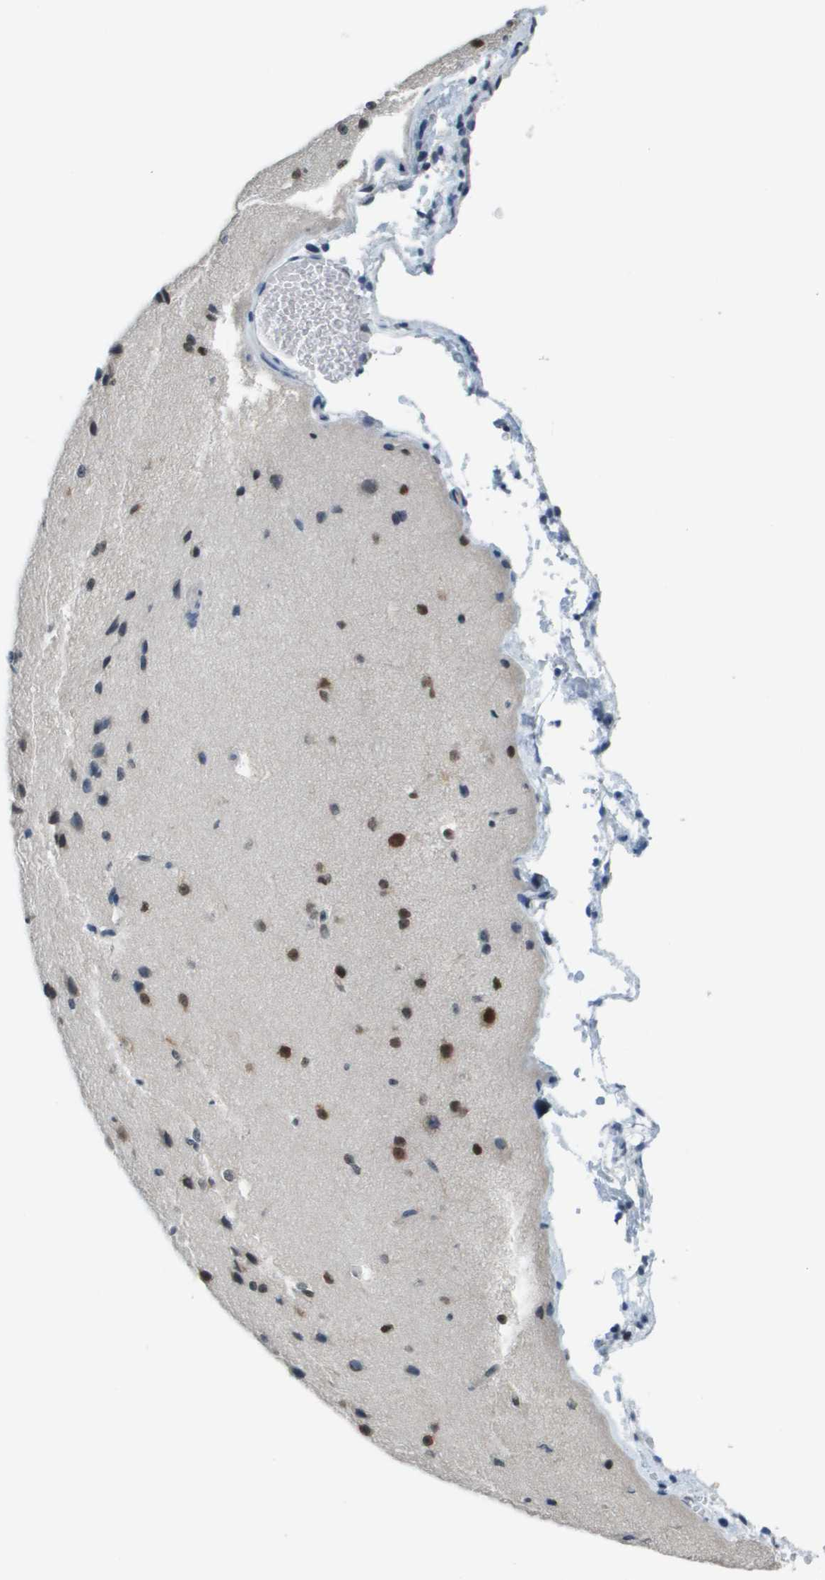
{"staining": {"intensity": "moderate", "quantity": "<25%", "location": "nuclear"}, "tissue": "cerebral cortex", "cell_type": "Endothelial cells", "image_type": "normal", "snomed": [{"axis": "morphology", "description": "Normal tissue, NOS"}, {"axis": "morphology", "description": "Developmental malformation"}, {"axis": "topography", "description": "Cerebral cortex"}], "caption": "An immunohistochemistry (IHC) micrograph of unremarkable tissue is shown. Protein staining in brown labels moderate nuclear positivity in cerebral cortex within endothelial cells.", "gene": "CBX5", "patient": {"sex": "female", "age": 30}}